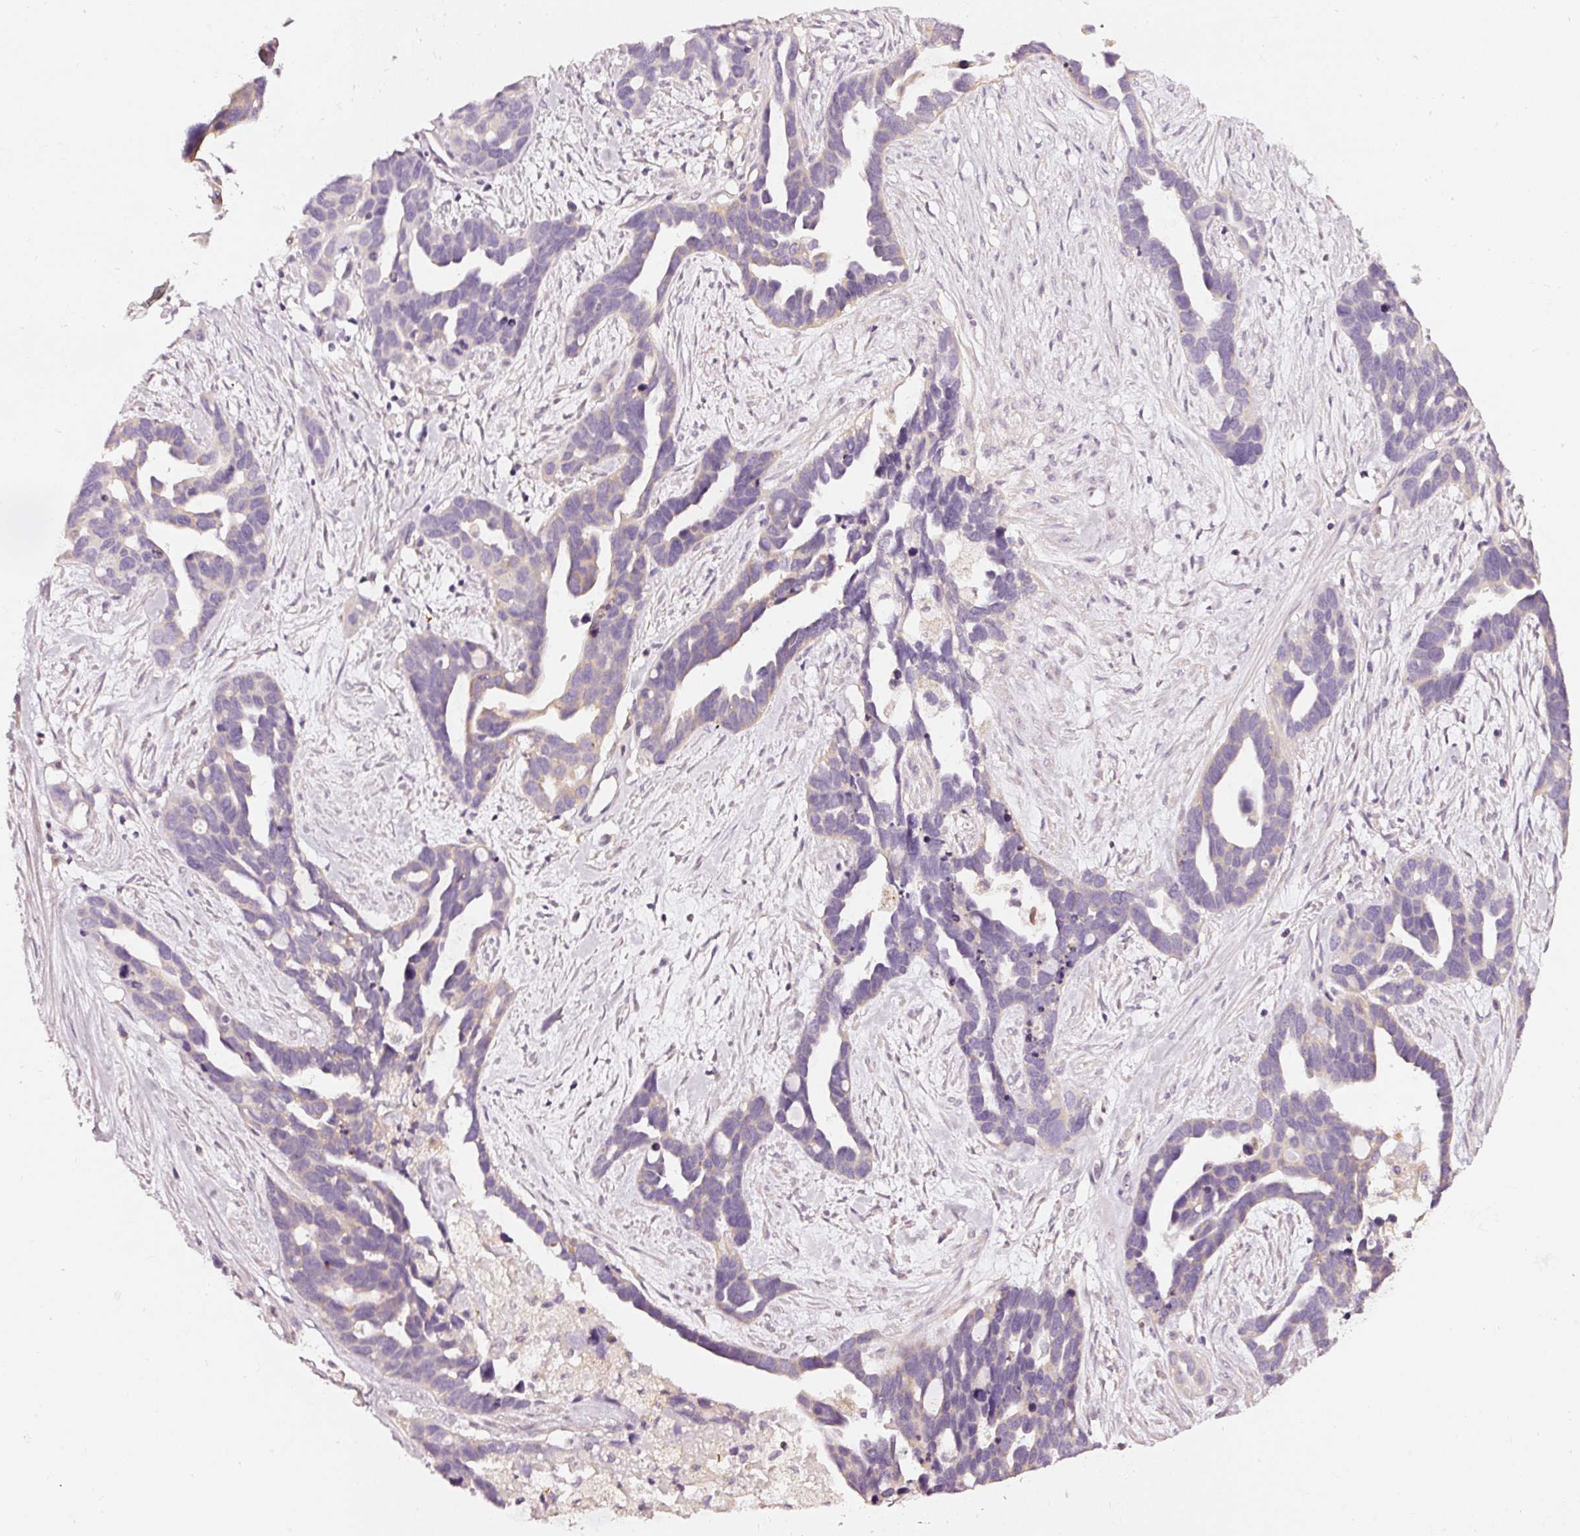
{"staining": {"intensity": "weak", "quantity": "25%-75%", "location": "cytoplasmic/membranous"}, "tissue": "ovarian cancer", "cell_type": "Tumor cells", "image_type": "cancer", "snomed": [{"axis": "morphology", "description": "Cystadenocarcinoma, serous, NOS"}, {"axis": "topography", "description": "Ovary"}], "caption": "The photomicrograph shows immunohistochemical staining of serous cystadenocarcinoma (ovarian). There is weak cytoplasmic/membranous positivity is present in approximately 25%-75% of tumor cells.", "gene": "CNP", "patient": {"sex": "female", "age": 54}}